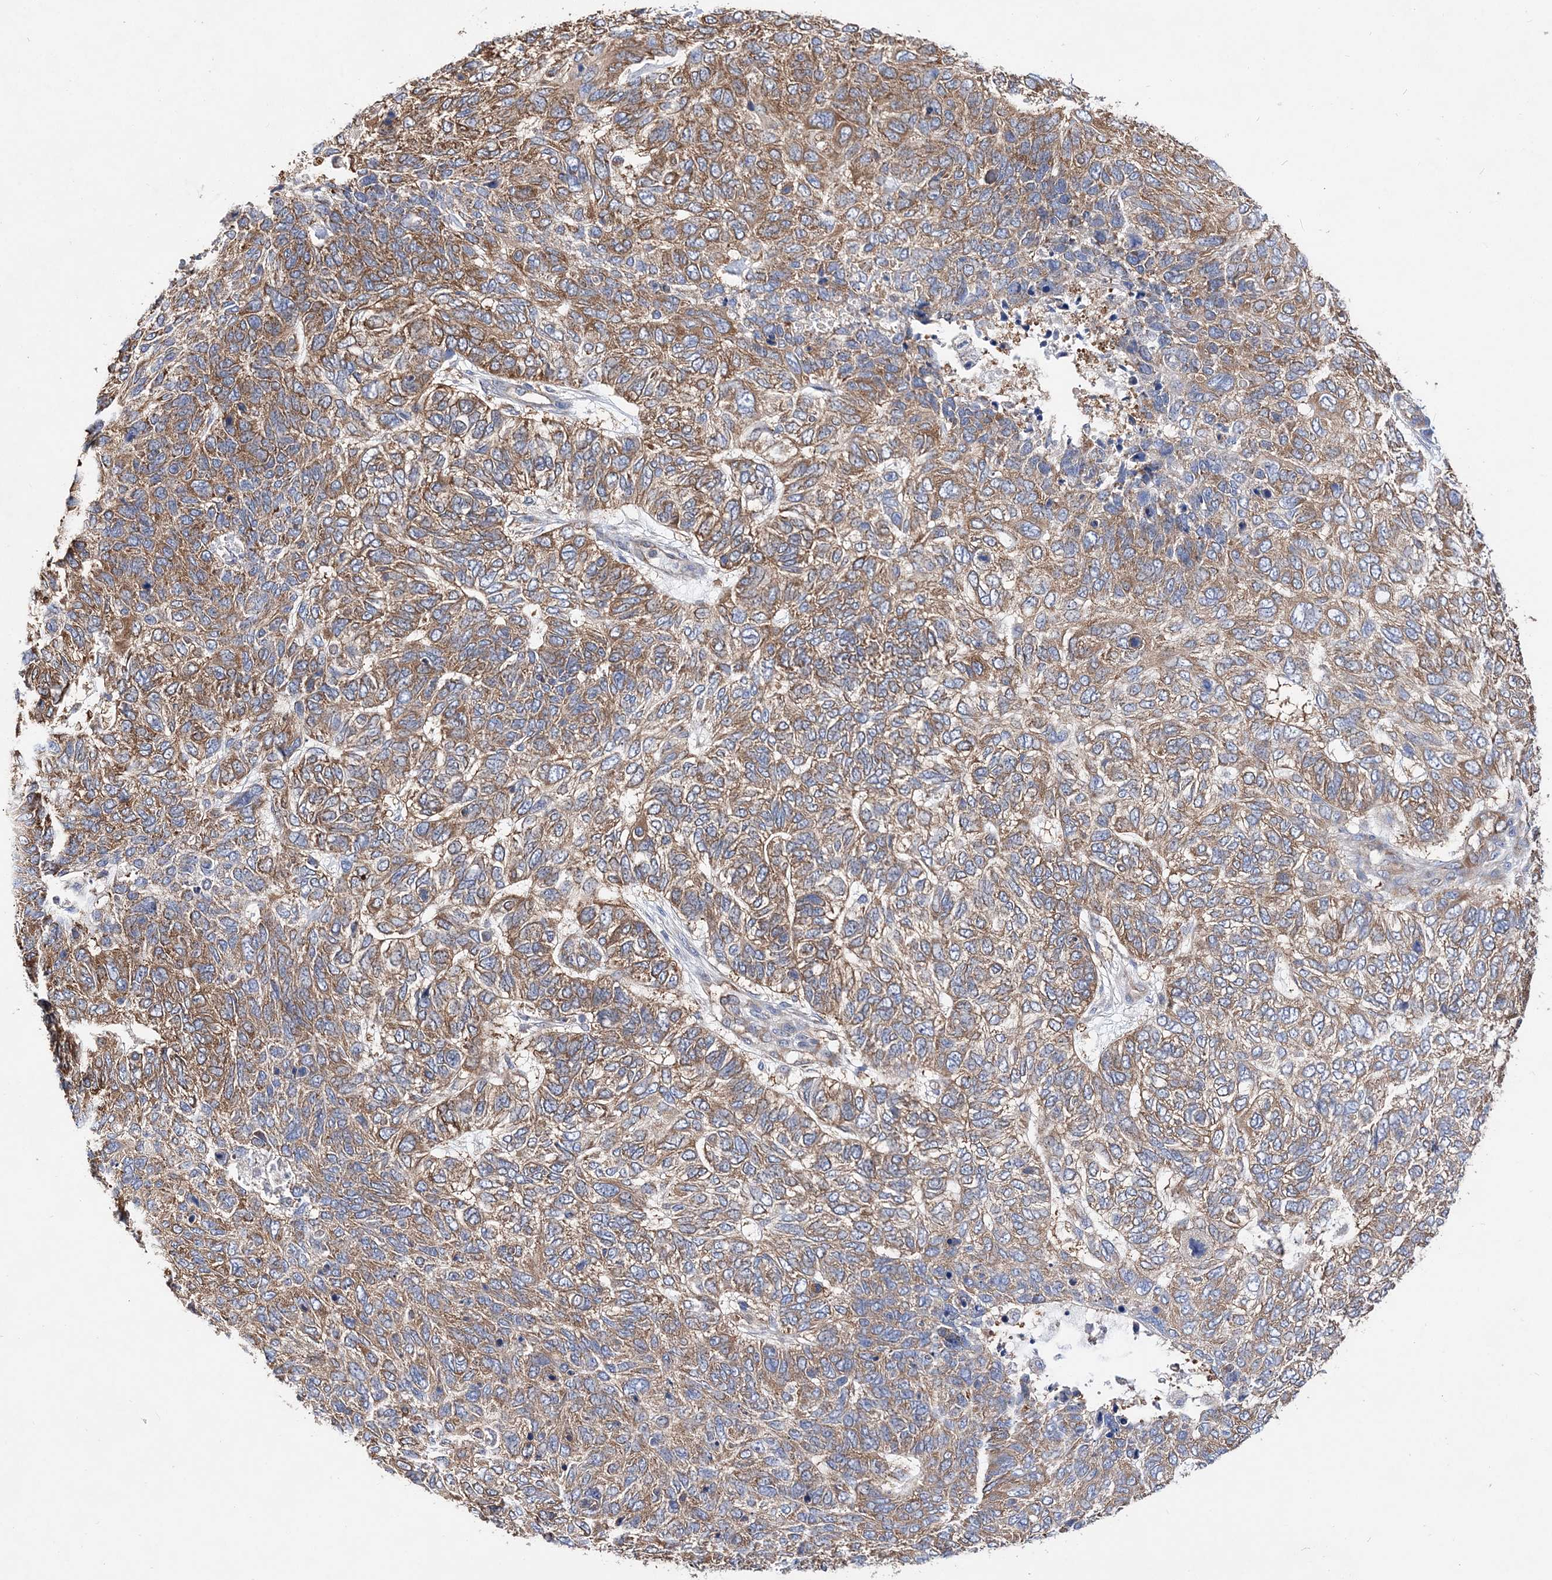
{"staining": {"intensity": "moderate", "quantity": ">75%", "location": "cytoplasmic/membranous"}, "tissue": "skin cancer", "cell_type": "Tumor cells", "image_type": "cancer", "snomed": [{"axis": "morphology", "description": "Basal cell carcinoma"}, {"axis": "topography", "description": "Skin"}], "caption": "Human skin basal cell carcinoma stained for a protein (brown) shows moderate cytoplasmic/membranous positive positivity in about >75% of tumor cells.", "gene": "JKAMP", "patient": {"sex": "female", "age": 65}}